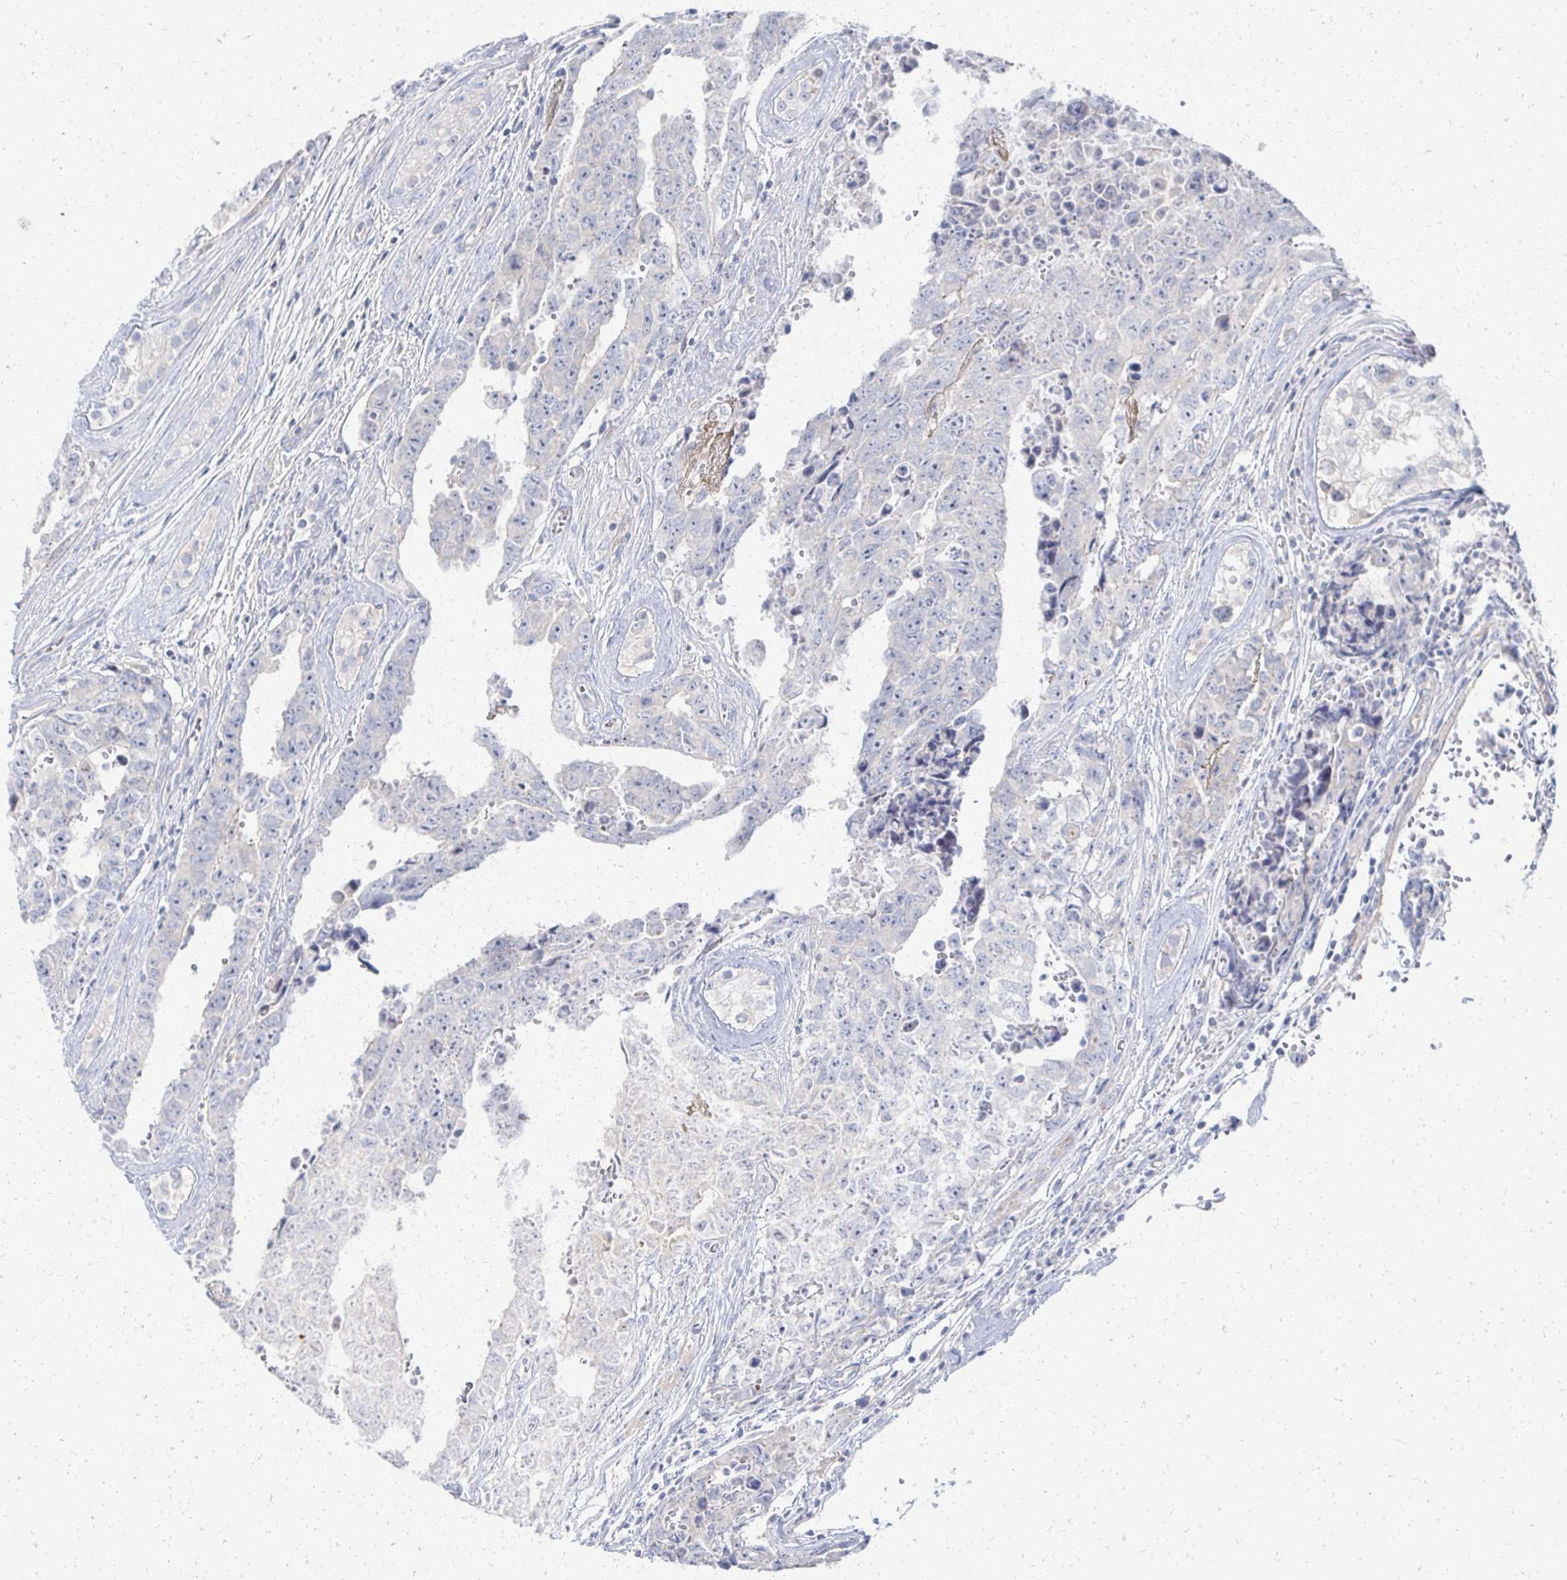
{"staining": {"intensity": "negative", "quantity": "none", "location": "none"}, "tissue": "testis cancer", "cell_type": "Tumor cells", "image_type": "cancer", "snomed": [{"axis": "morphology", "description": "Normal tissue, NOS"}, {"axis": "morphology", "description": "Carcinoma, Embryonal, NOS"}, {"axis": "topography", "description": "Testis"}, {"axis": "topography", "description": "Epididymis"}], "caption": "IHC image of neoplastic tissue: testis cancer (embryonal carcinoma) stained with DAB demonstrates no significant protein positivity in tumor cells. (Stains: DAB (3,3'-diaminobenzidine) IHC with hematoxylin counter stain, Microscopy: brightfield microscopy at high magnification).", "gene": "PRR20A", "patient": {"sex": "male", "age": 25}}